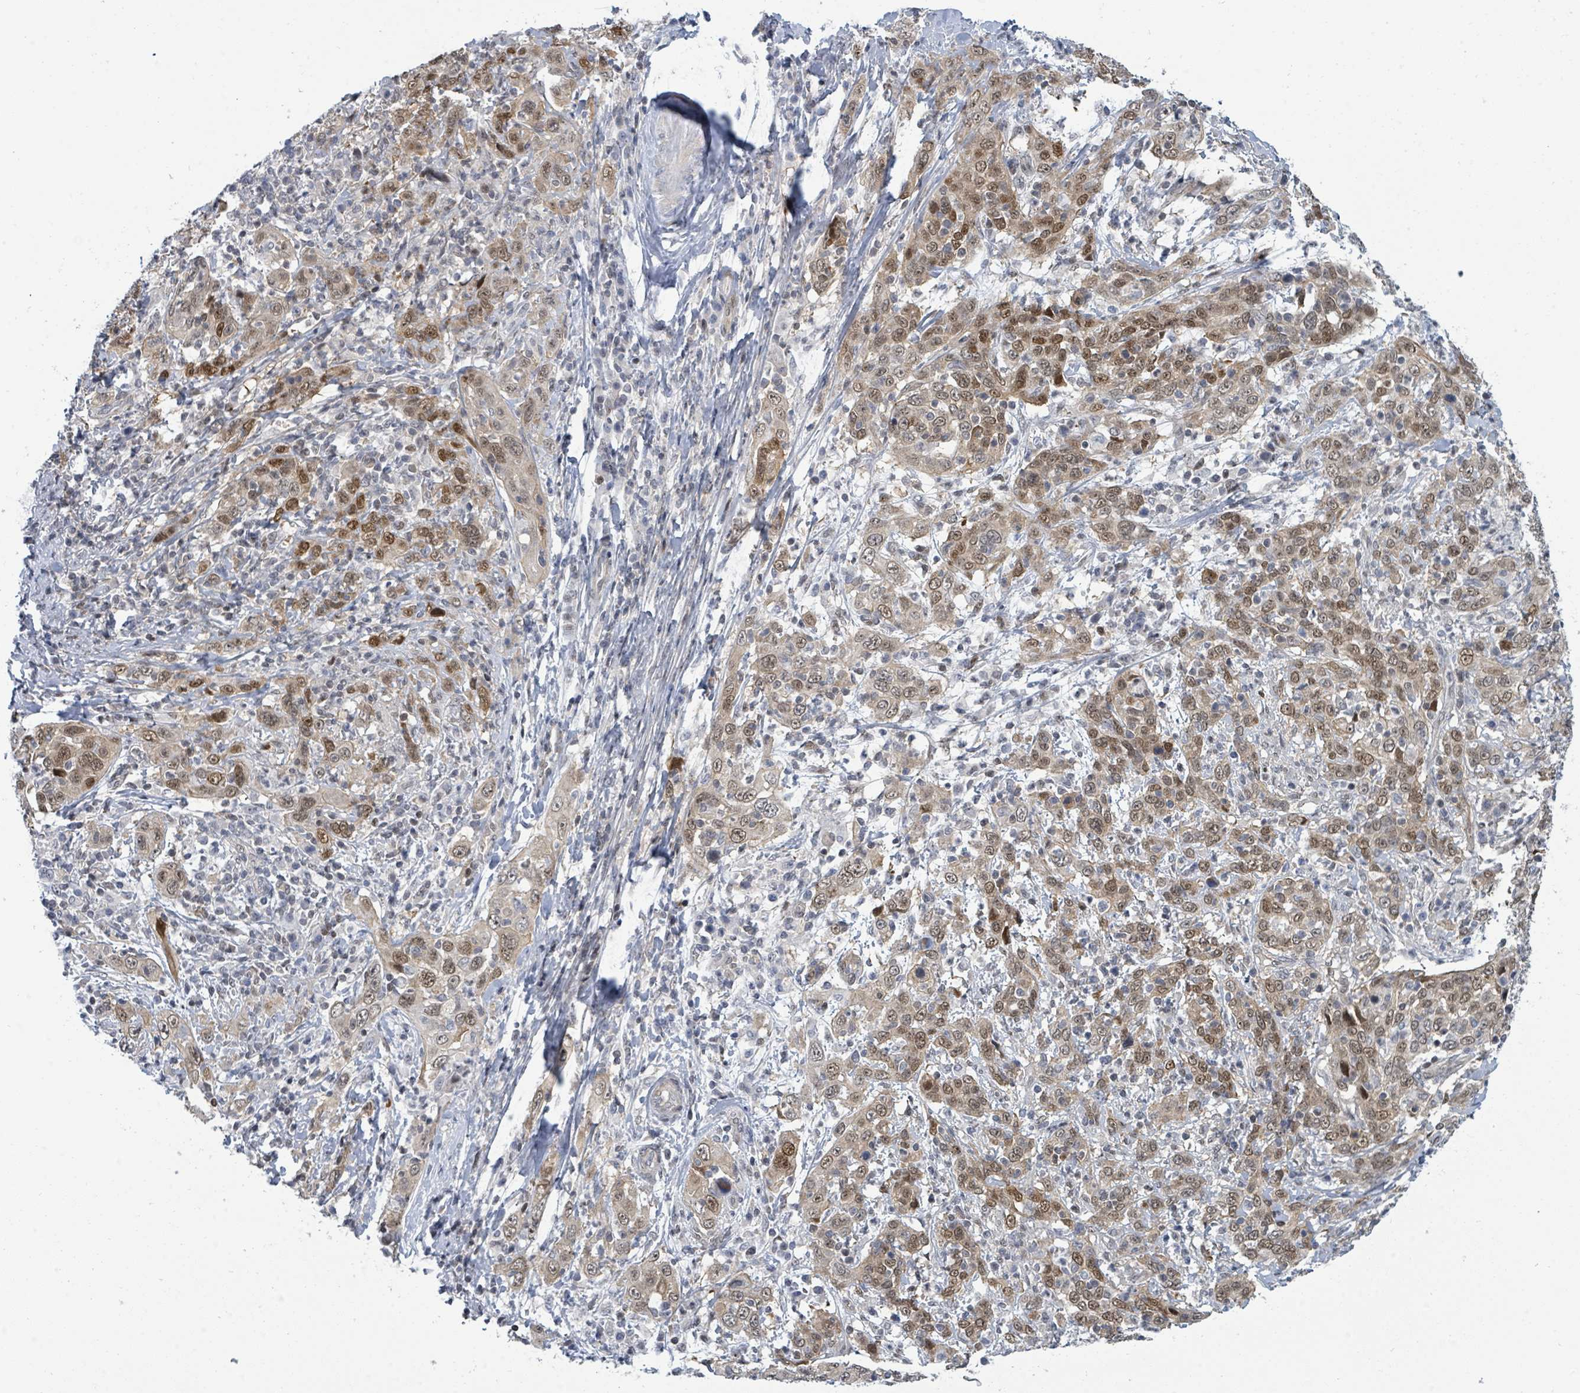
{"staining": {"intensity": "moderate", "quantity": ">75%", "location": "cytoplasmic/membranous,nuclear"}, "tissue": "cervical cancer", "cell_type": "Tumor cells", "image_type": "cancer", "snomed": [{"axis": "morphology", "description": "Squamous cell carcinoma, NOS"}, {"axis": "topography", "description": "Cervix"}], "caption": "This is an image of IHC staining of cervical cancer (squamous cell carcinoma), which shows moderate expression in the cytoplasmic/membranous and nuclear of tumor cells.", "gene": "SUMO4", "patient": {"sex": "female", "age": 46}}